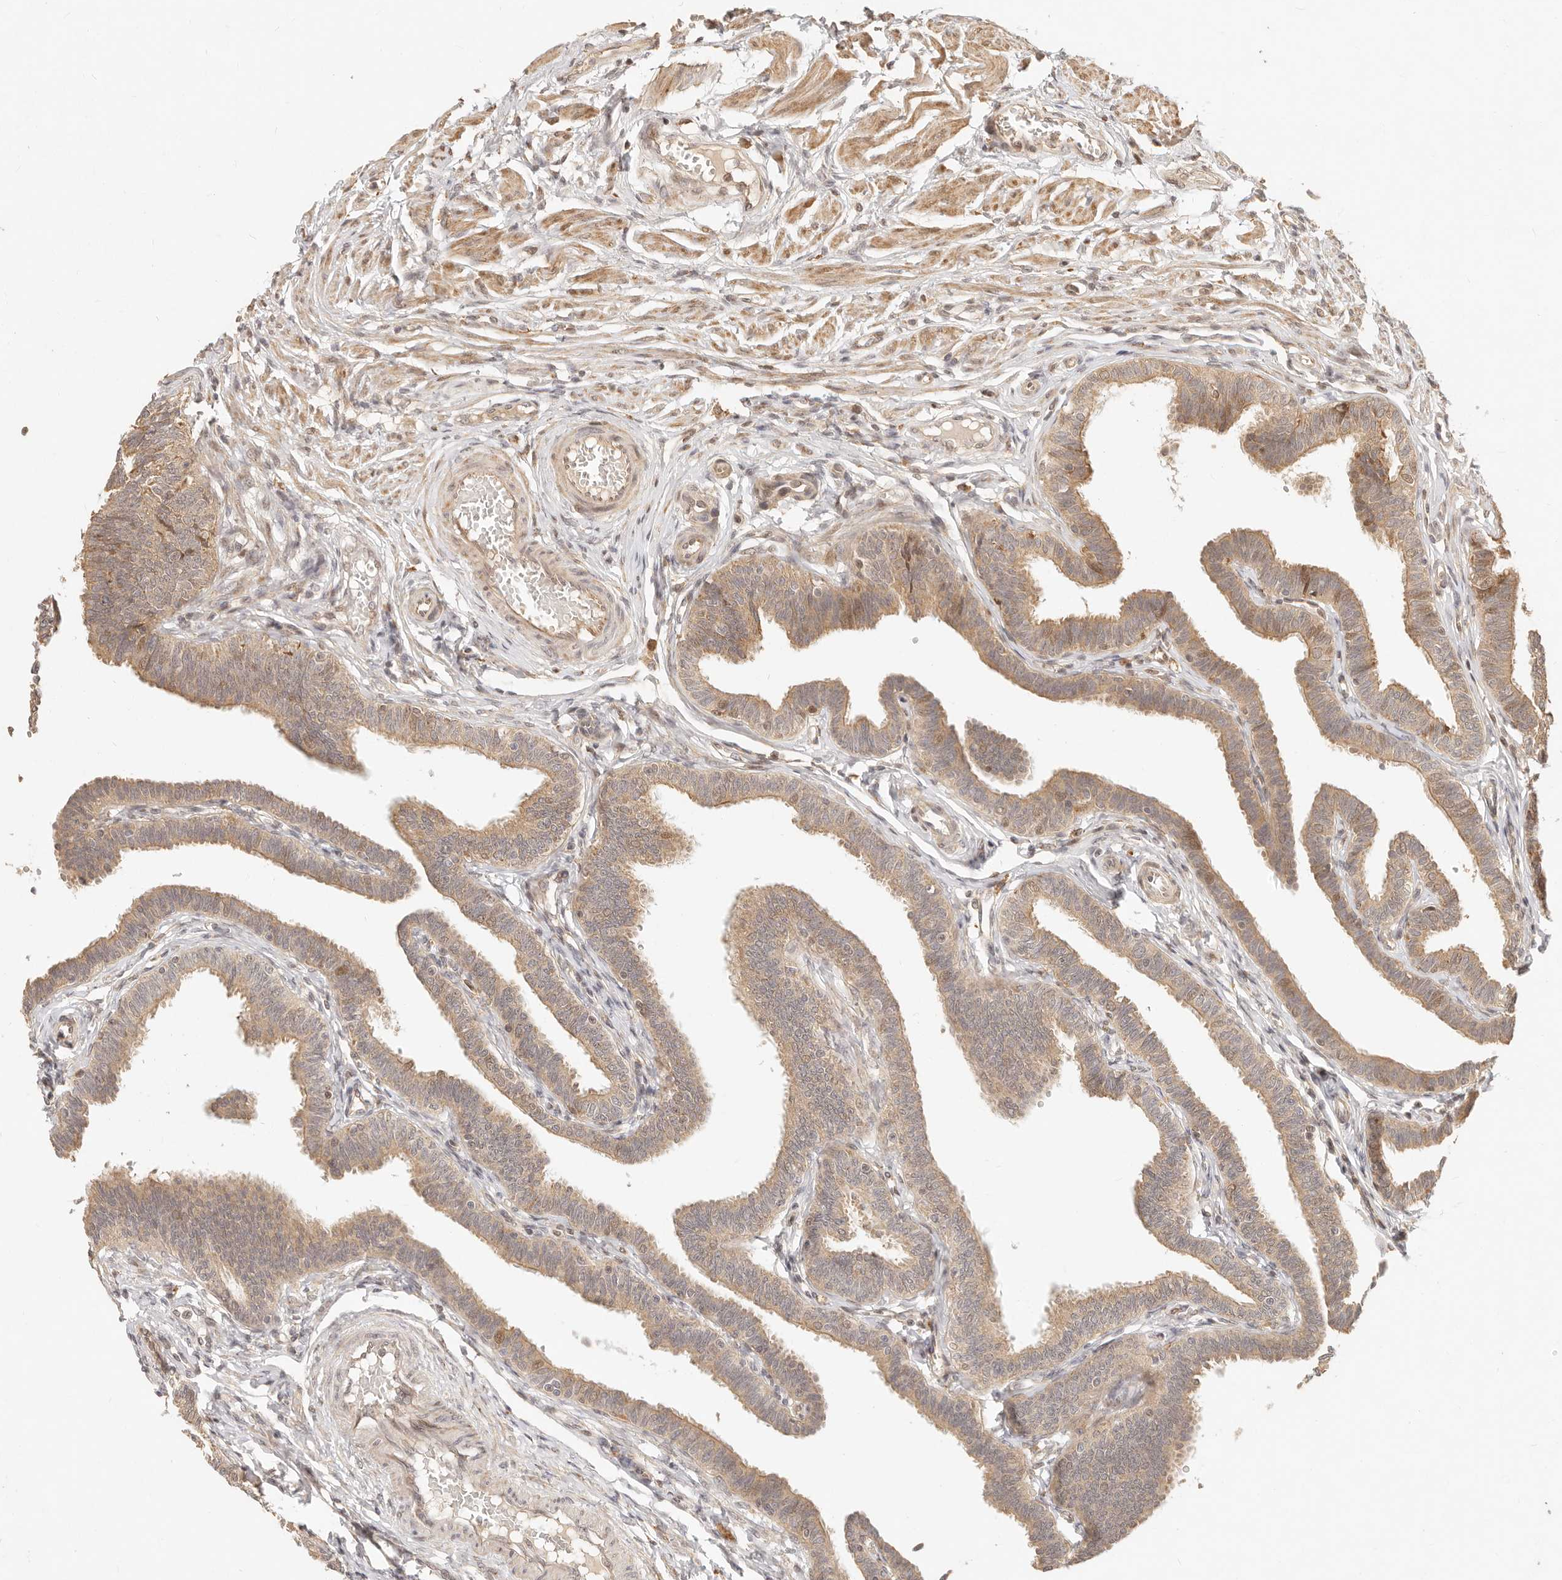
{"staining": {"intensity": "moderate", "quantity": ">75%", "location": "cytoplasmic/membranous,nuclear"}, "tissue": "fallopian tube", "cell_type": "Glandular cells", "image_type": "normal", "snomed": [{"axis": "morphology", "description": "Normal tissue, NOS"}, {"axis": "topography", "description": "Fallopian tube"}, {"axis": "topography", "description": "Ovary"}], "caption": "IHC of normal human fallopian tube exhibits medium levels of moderate cytoplasmic/membranous,nuclear positivity in approximately >75% of glandular cells.", "gene": "TIMM17A", "patient": {"sex": "female", "age": 23}}